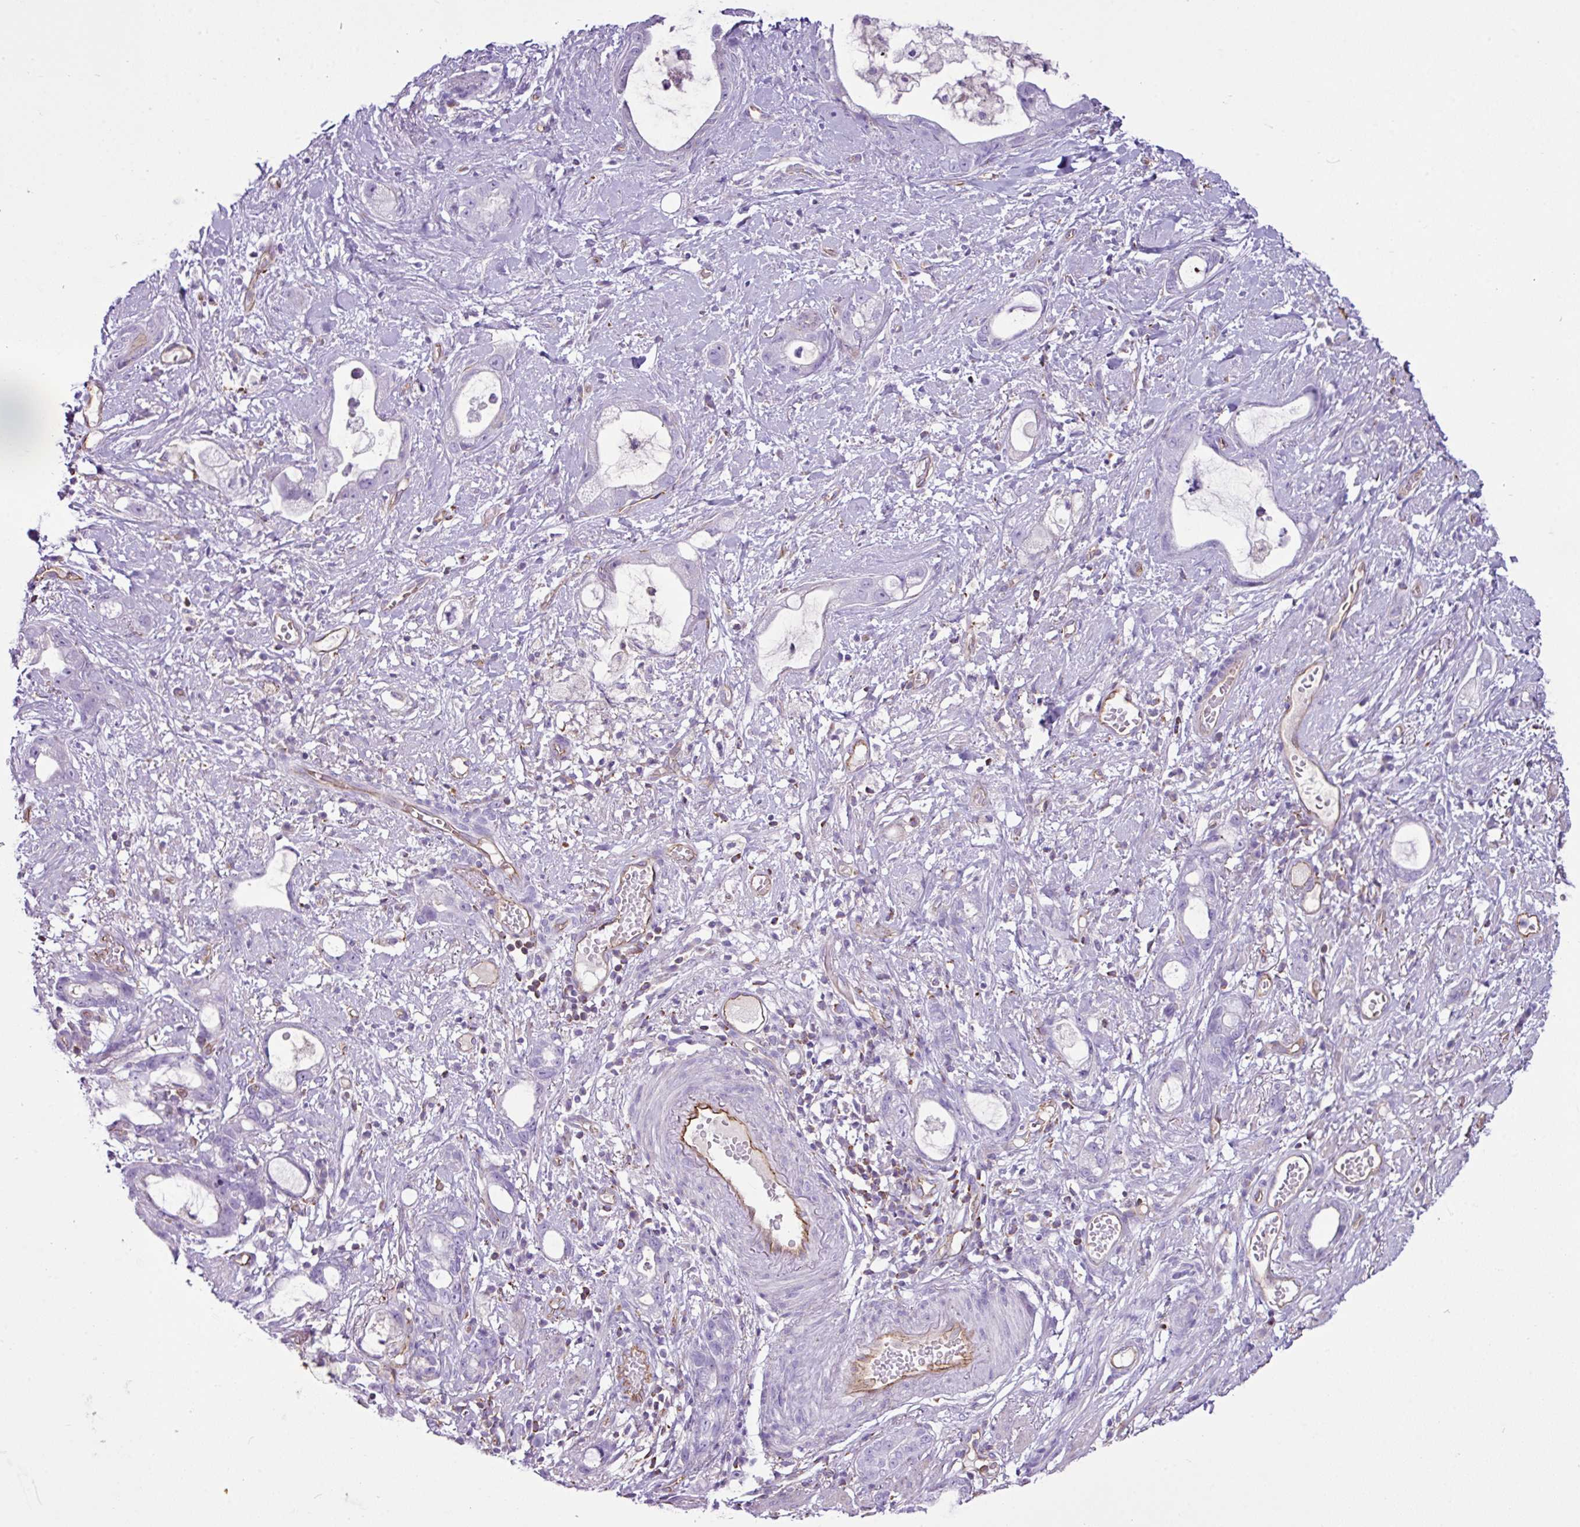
{"staining": {"intensity": "negative", "quantity": "none", "location": "none"}, "tissue": "stomach cancer", "cell_type": "Tumor cells", "image_type": "cancer", "snomed": [{"axis": "morphology", "description": "Adenocarcinoma, NOS"}, {"axis": "topography", "description": "Stomach"}], "caption": "A high-resolution image shows IHC staining of stomach adenocarcinoma, which displays no significant staining in tumor cells.", "gene": "EME2", "patient": {"sex": "male", "age": 55}}